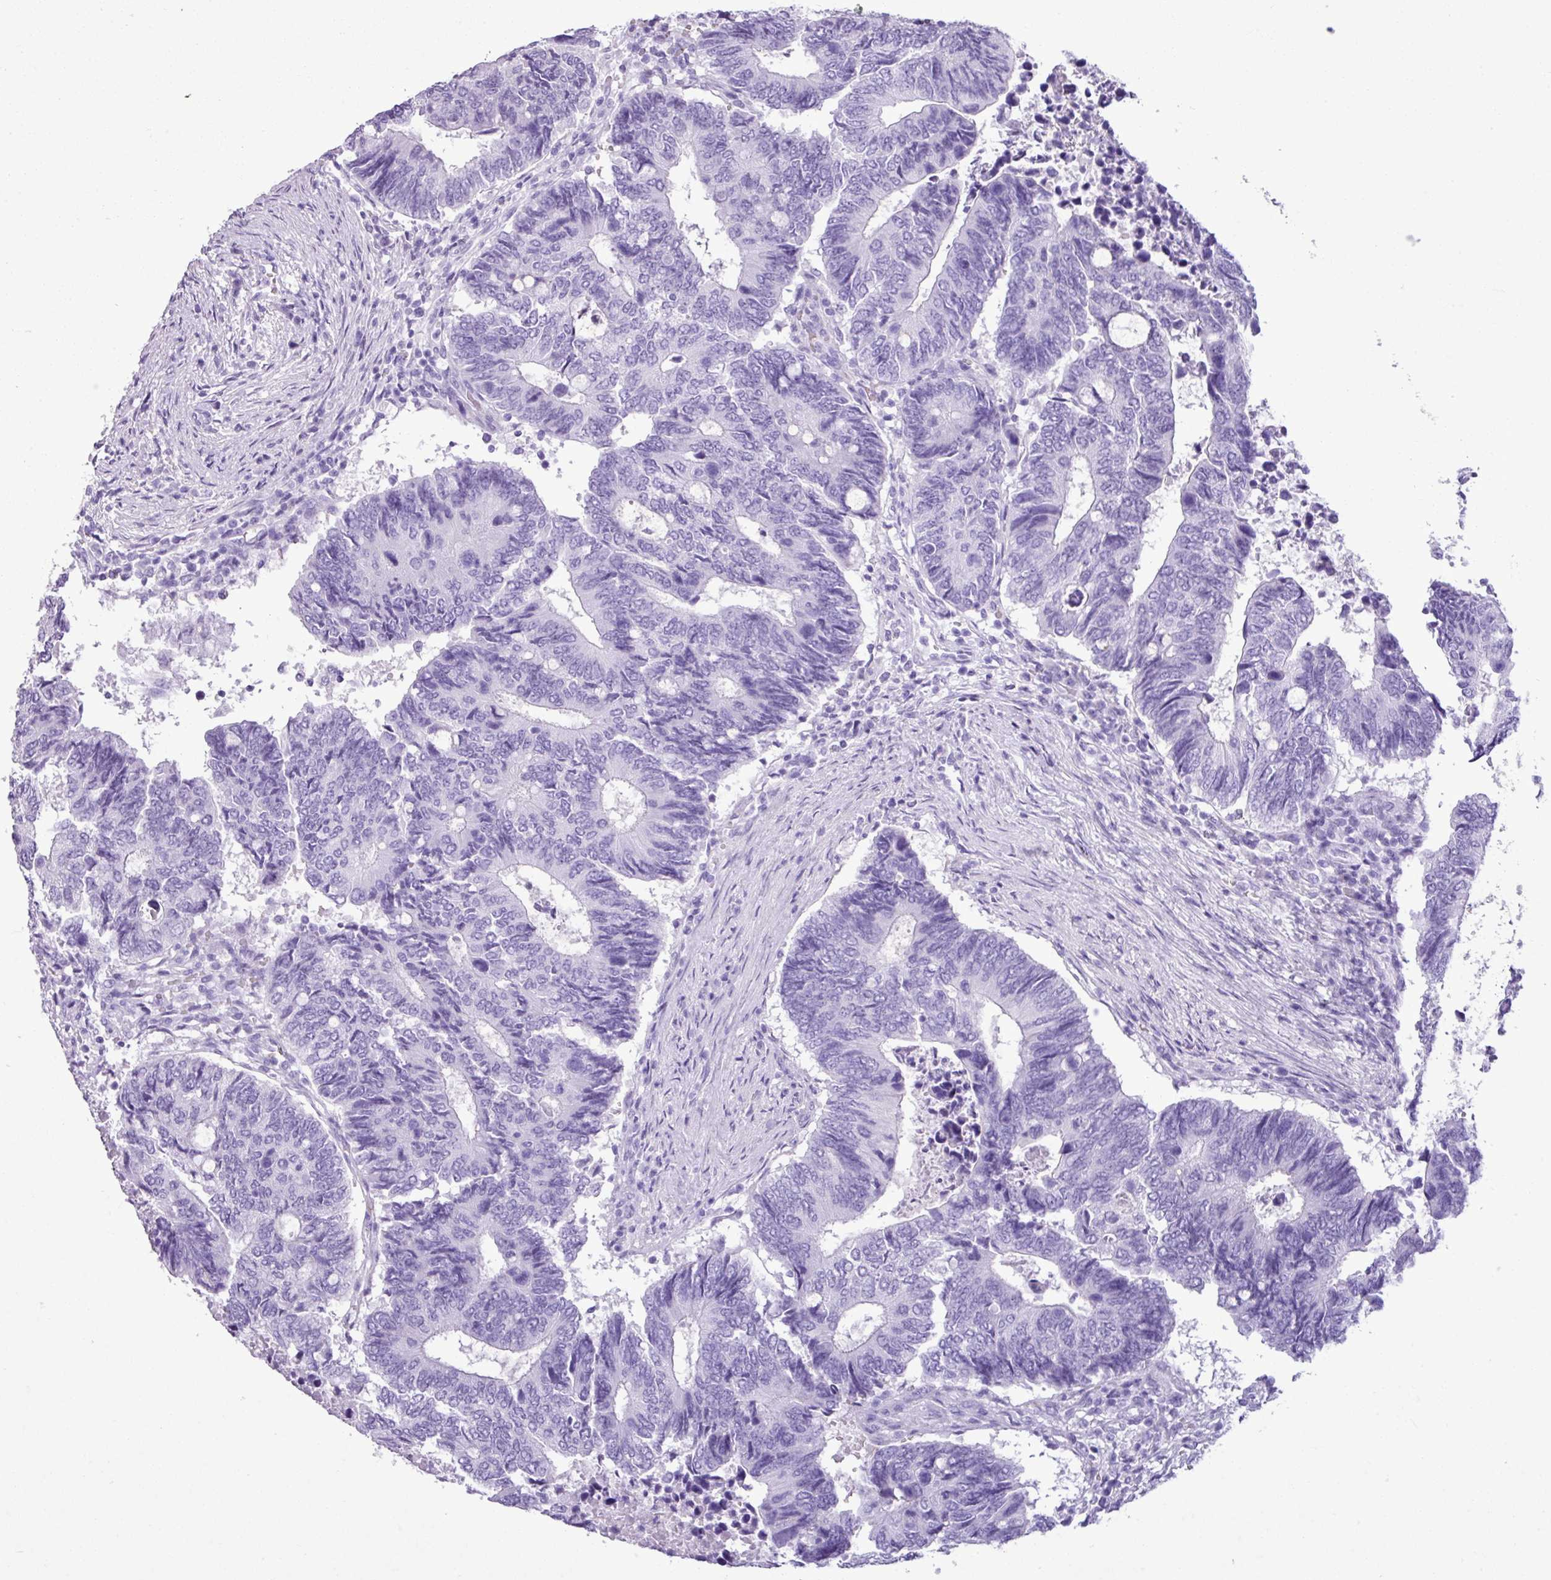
{"staining": {"intensity": "negative", "quantity": "none", "location": "none"}, "tissue": "colorectal cancer", "cell_type": "Tumor cells", "image_type": "cancer", "snomed": [{"axis": "morphology", "description": "Adenocarcinoma, NOS"}, {"axis": "topography", "description": "Colon"}], "caption": "This is an immunohistochemistry image of adenocarcinoma (colorectal). There is no staining in tumor cells.", "gene": "ZSCAN5A", "patient": {"sex": "male", "age": 87}}